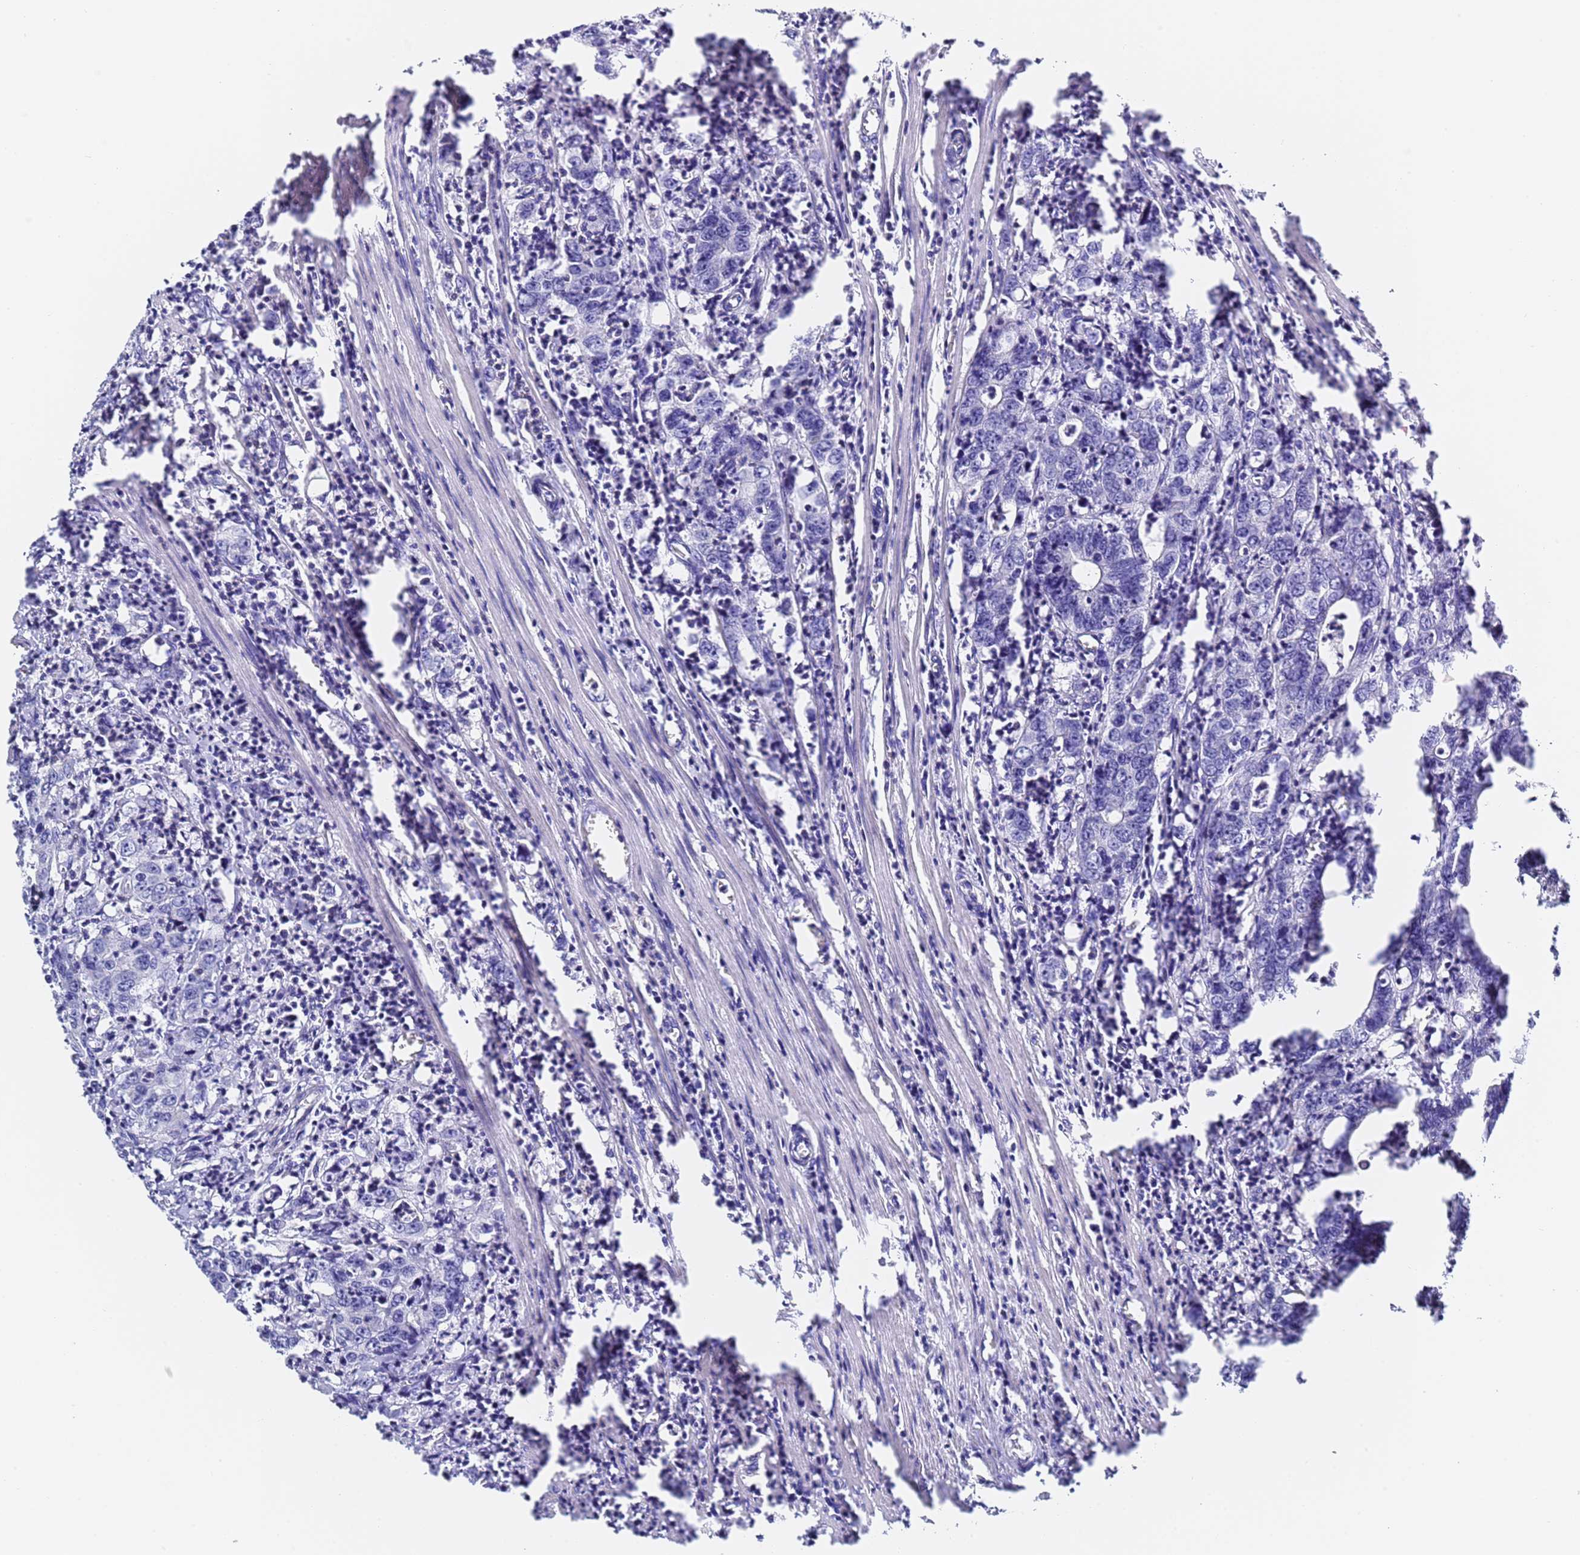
{"staining": {"intensity": "negative", "quantity": "none", "location": "none"}, "tissue": "colorectal cancer", "cell_type": "Tumor cells", "image_type": "cancer", "snomed": [{"axis": "morphology", "description": "Adenocarcinoma, NOS"}, {"axis": "topography", "description": "Colon"}], "caption": "Human colorectal cancer (adenocarcinoma) stained for a protein using immunohistochemistry (IHC) reveals no staining in tumor cells.", "gene": "GABRA1", "patient": {"sex": "female", "age": 75}}